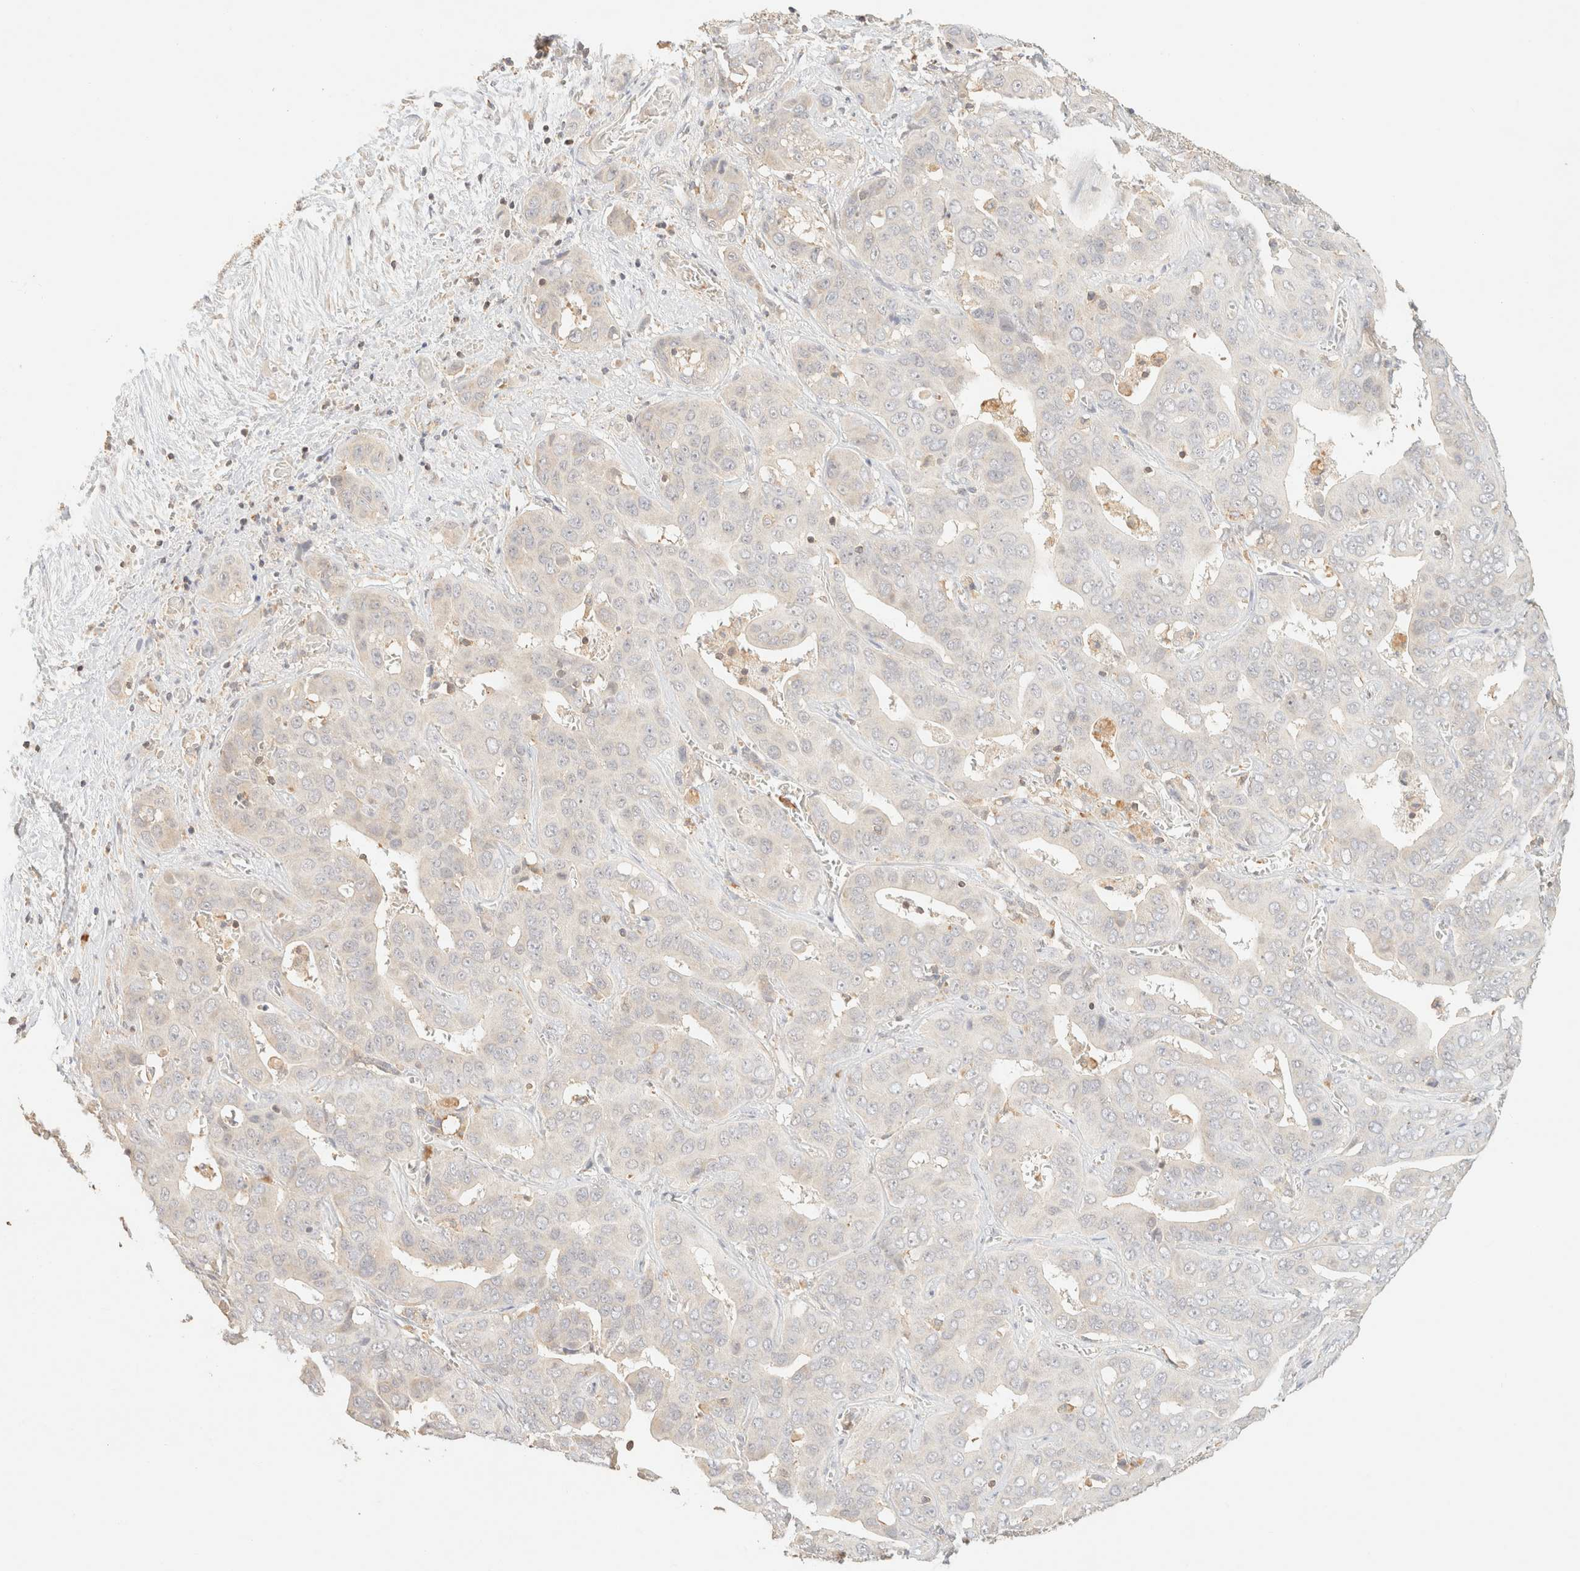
{"staining": {"intensity": "negative", "quantity": "none", "location": "none"}, "tissue": "liver cancer", "cell_type": "Tumor cells", "image_type": "cancer", "snomed": [{"axis": "morphology", "description": "Cholangiocarcinoma"}, {"axis": "topography", "description": "Liver"}], "caption": "An IHC image of cholangiocarcinoma (liver) is shown. There is no staining in tumor cells of cholangiocarcinoma (liver).", "gene": "TIMD4", "patient": {"sex": "female", "age": 52}}